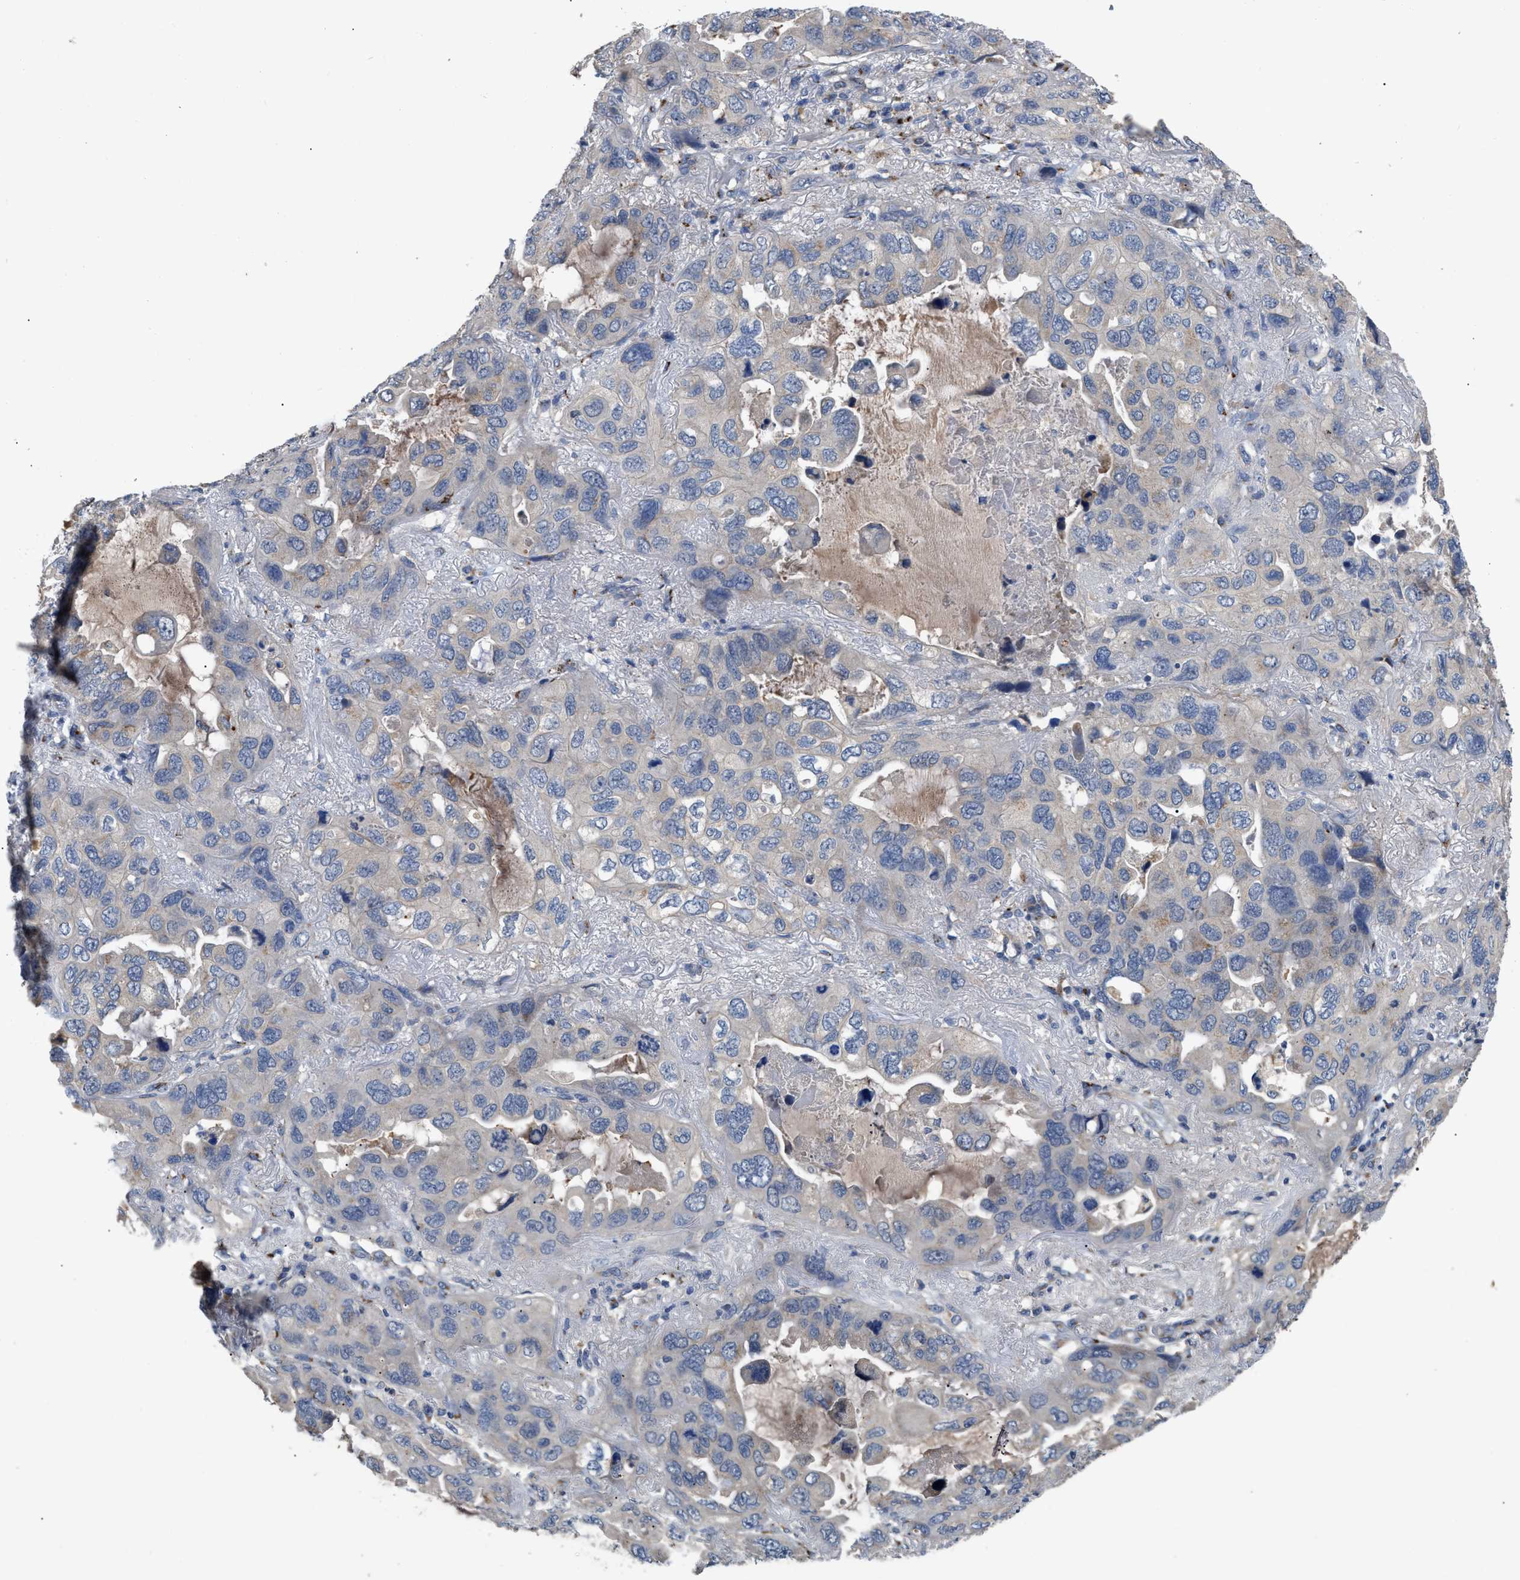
{"staining": {"intensity": "negative", "quantity": "none", "location": "none"}, "tissue": "lung cancer", "cell_type": "Tumor cells", "image_type": "cancer", "snomed": [{"axis": "morphology", "description": "Squamous cell carcinoma, NOS"}, {"axis": "topography", "description": "Lung"}], "caption": "Lung cancer was stained to show a protein in brown. There is no significant positivity in tumor cells.", "gene": "SIK2", "patient": {"sex": "female", "age": 73}}